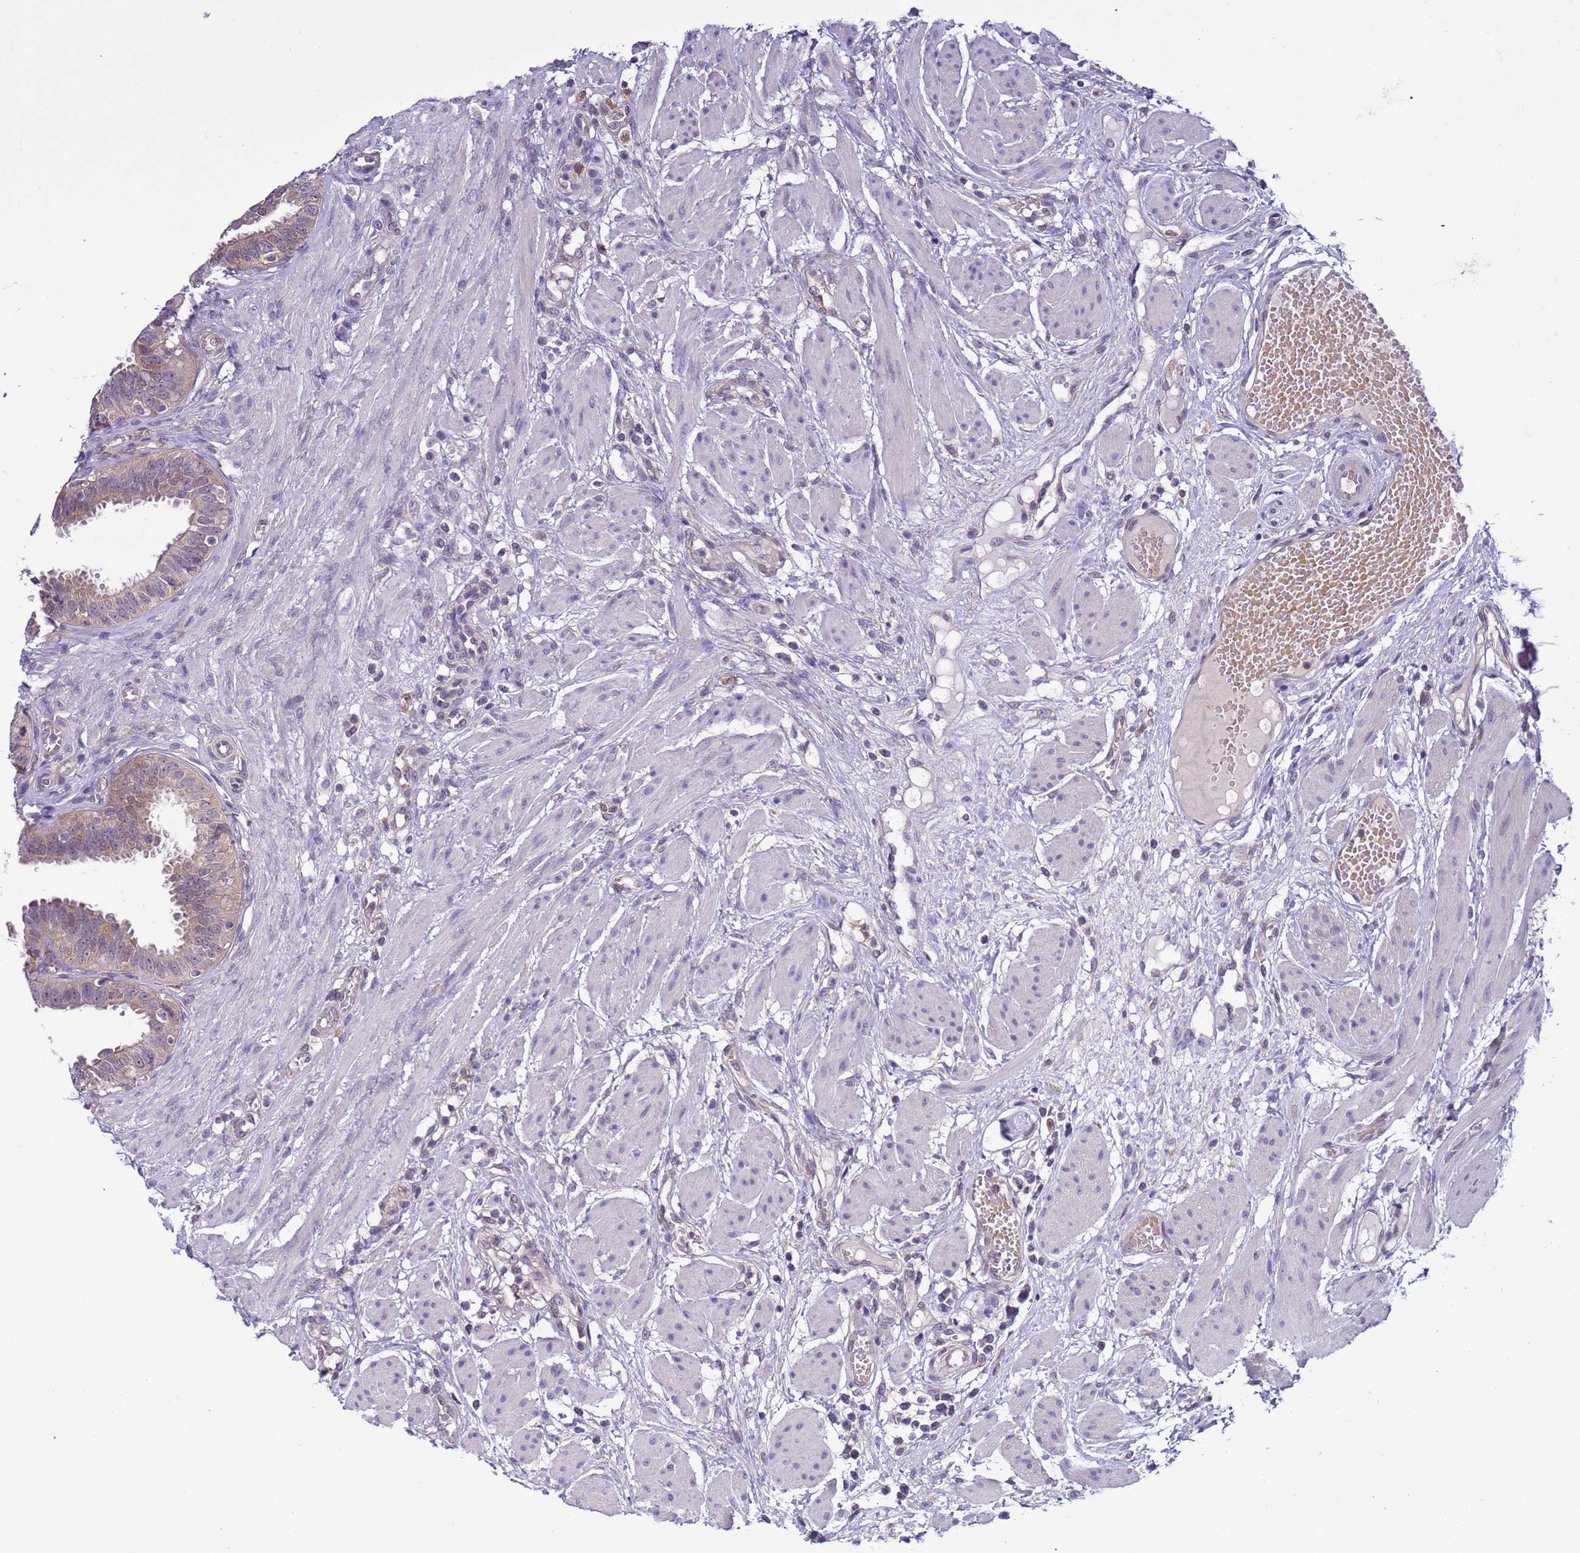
{"staining": {"intensity": "moderate", "quantity": "25%-75%", "location": "cytoplasmic/membranous,nuclear"}, "tissue": "fallopian tube", "cell_type": "Glandular cells", "image_type": "normal", "snomed": [{"axis": "morphology", "description": "Normal tissue, NOS"}, {"axis": "topography", "description": "Fallopian tube"}], "caption": "A photomicrograph of fallopian tube stained for a protein reveals moderate cytoplasmic/membranous,nuclear brown staining in glandular cells. (Brightfield microscopy of DAB IHC at high magnification).", "gene": "DDI2", "patient": {"sex": "female", "age": 37}}